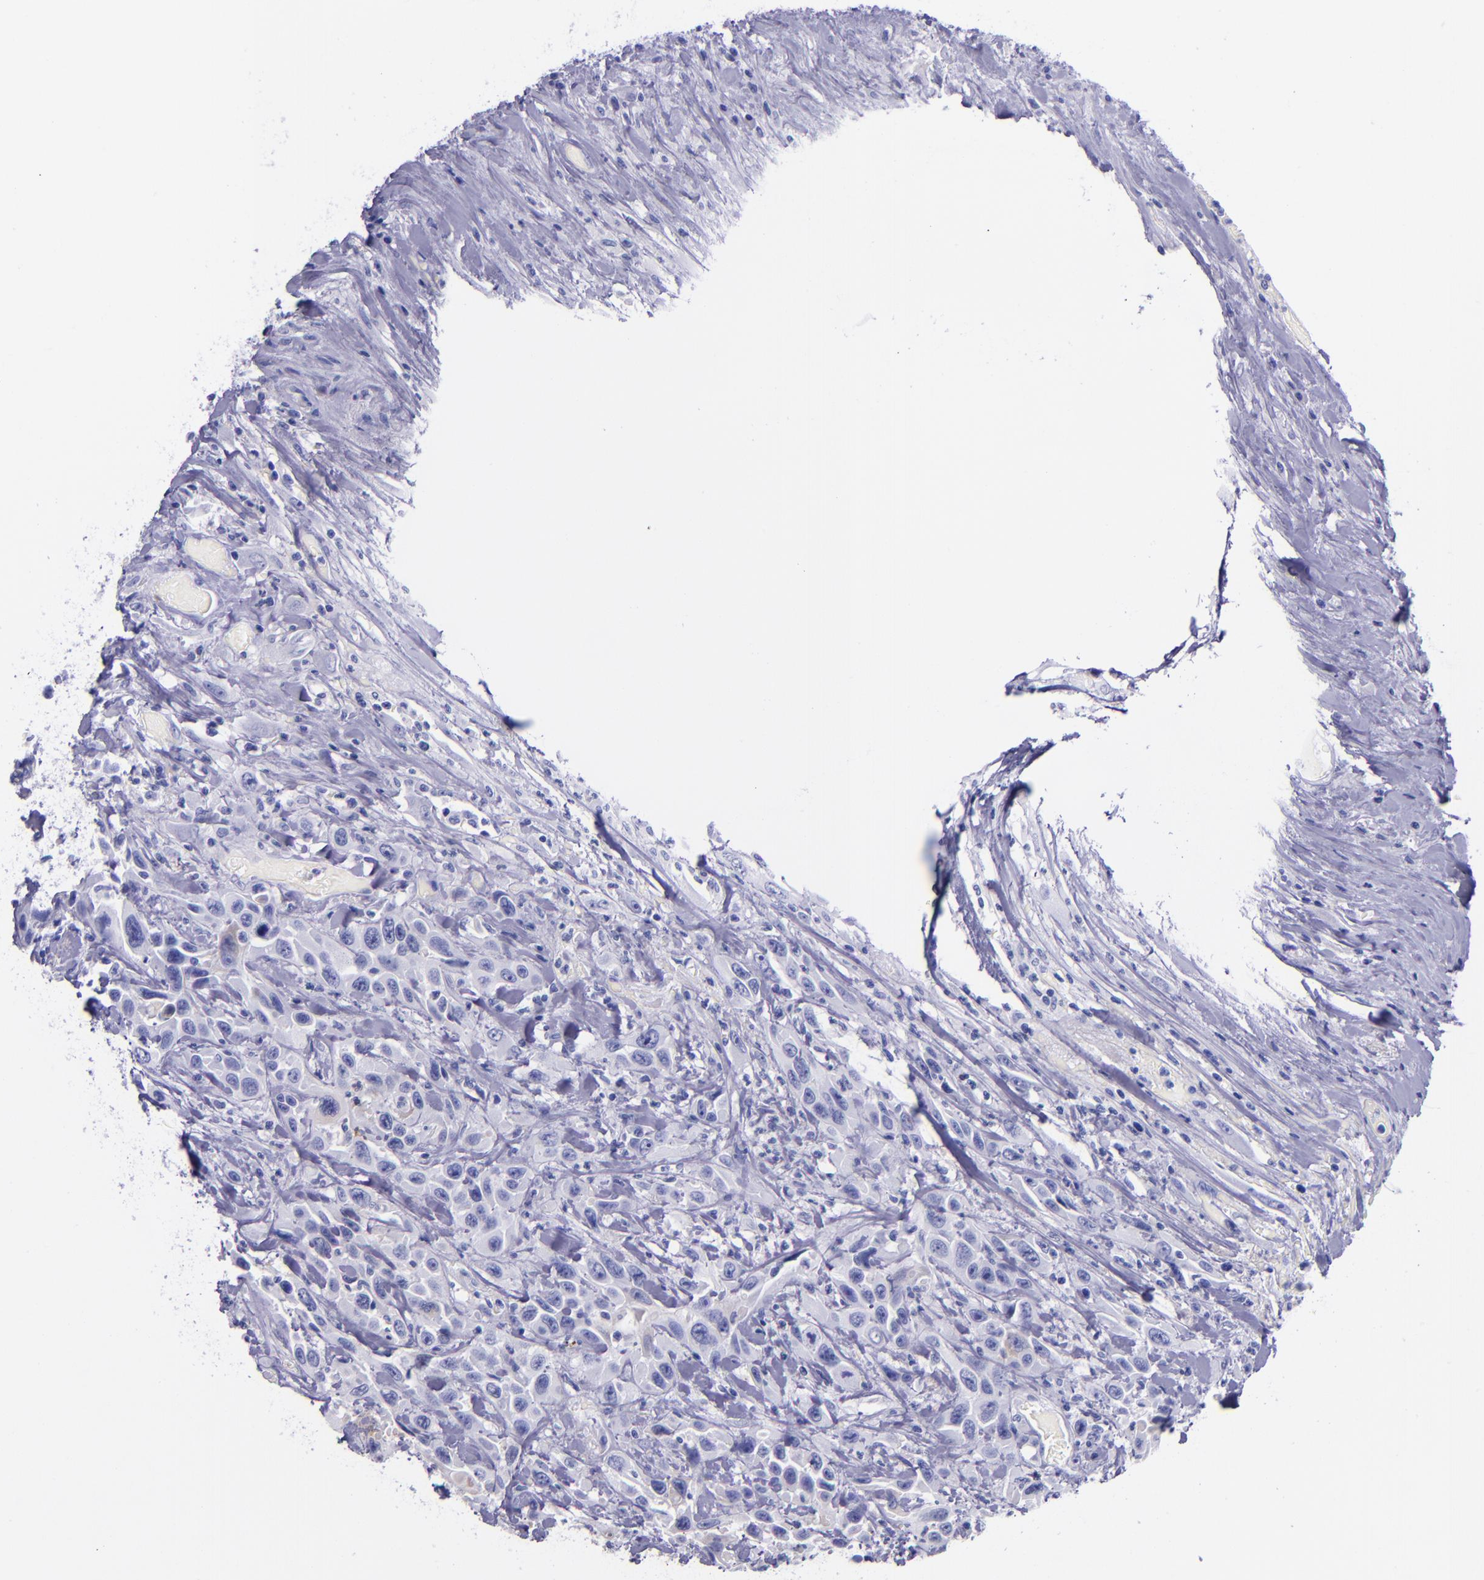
{"staining": {"intensity": "weak", "quantity": "<25%", "location": "cytoplasmic/membranous"}, "tissue": "urothelial cancer", "cell_type": "Tumor cells", "image_type": "cancer", "snomed": [{"axis": "morphology", "description": "Urothelial carcinoma, High grade"}, {"axis": "topography", "description": "Urinary bladder"}], "caption": "Immunohistochemical staining of human urothelial cancer shows no significant positivity in tumor cells.", "gene": "SLPI", "patient": {"sex": "female", "age": 84}}